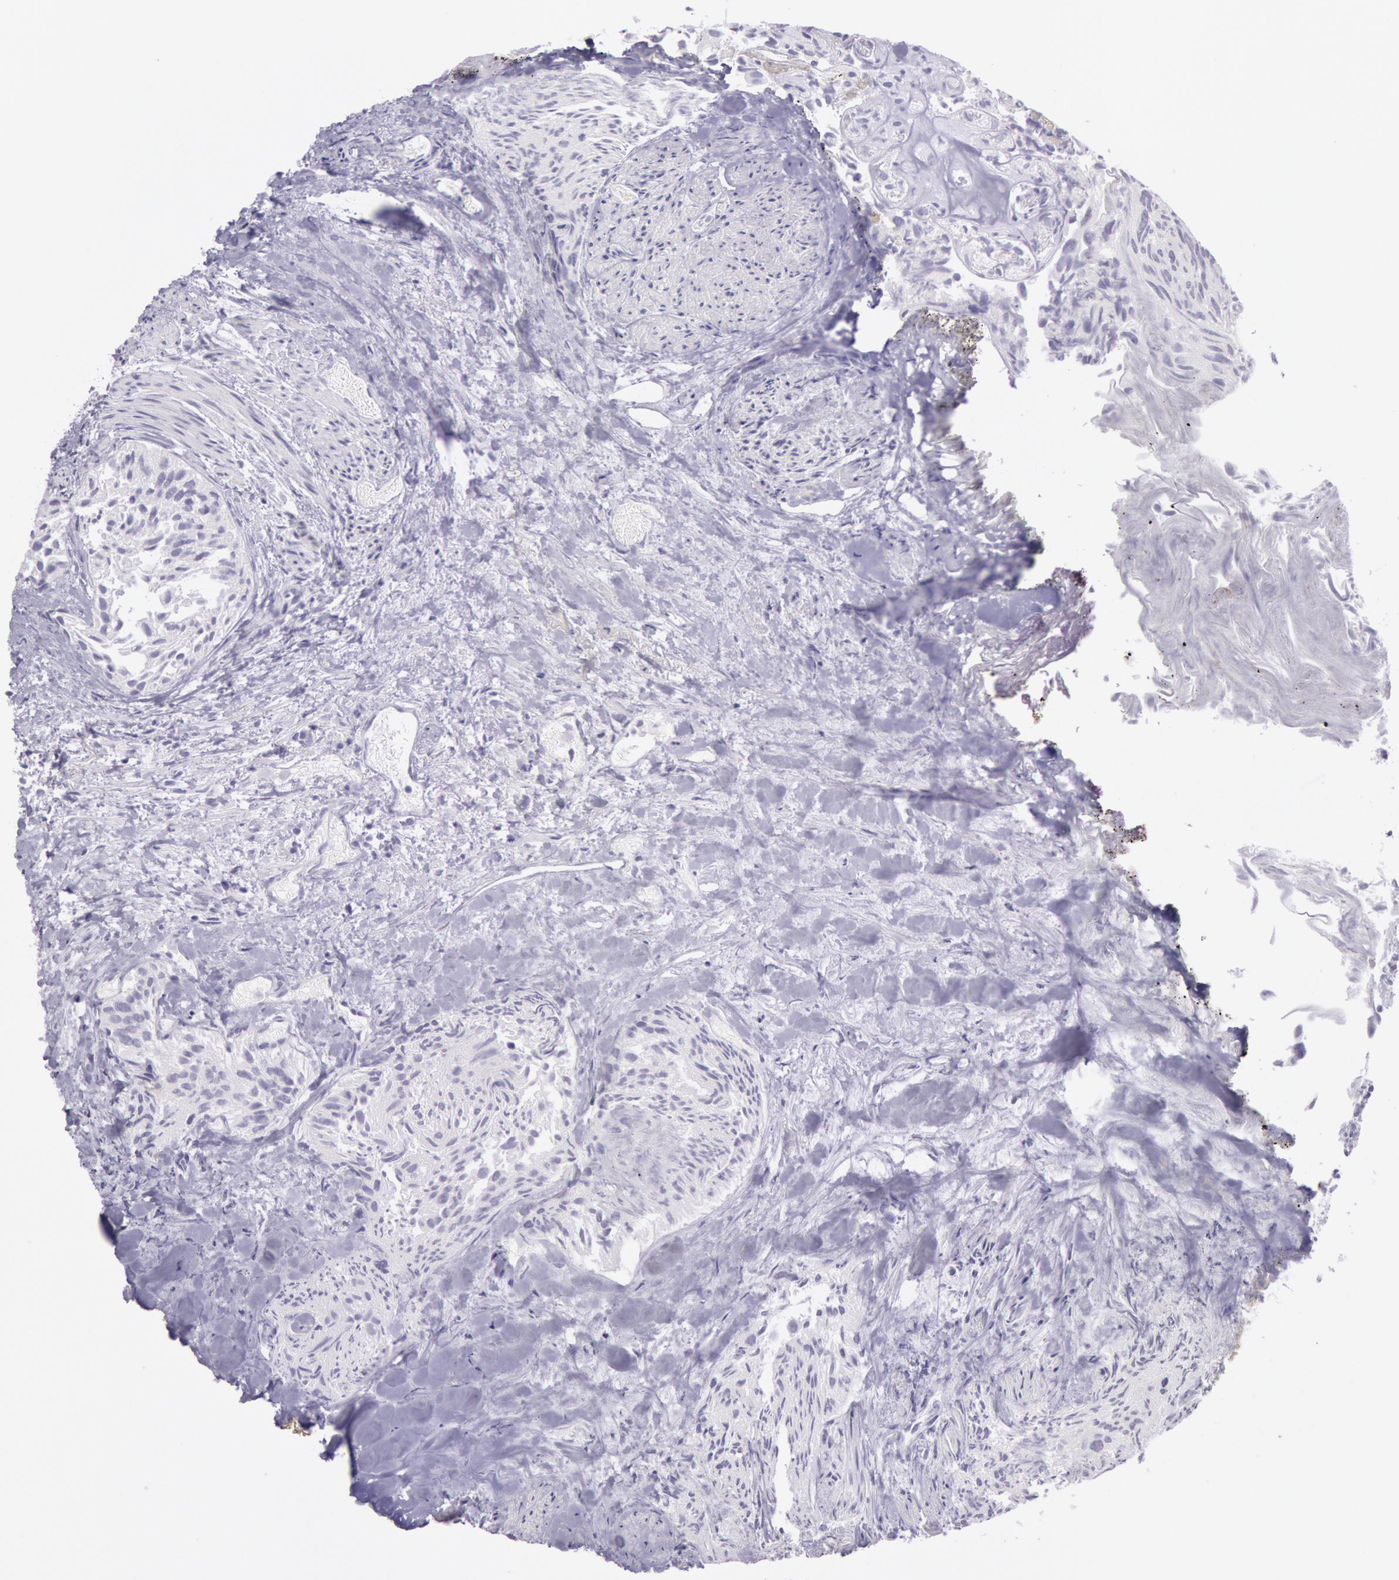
{"staining": {"intensity": "negative", "quantity": "none", "location": "none"}, "tissue": "urothelial cancer", "cell_type": "Tumor cells", "image_type": "cancer", "snomed": [{"axis": "morphology", "description": "Urothelial carcinoma, High grade"}, {"axis": "topography", "description": "Urinary bladder"}], "caption": "Photomicrograph shows no protein positivity in tumor cells of urothelial carcinoma (high-grade) tissue. (Immunohistochemistry, brightfield microscopy, high magnification).", "gene": "CKB", "patient": {"sex": "female", "age": 78}}